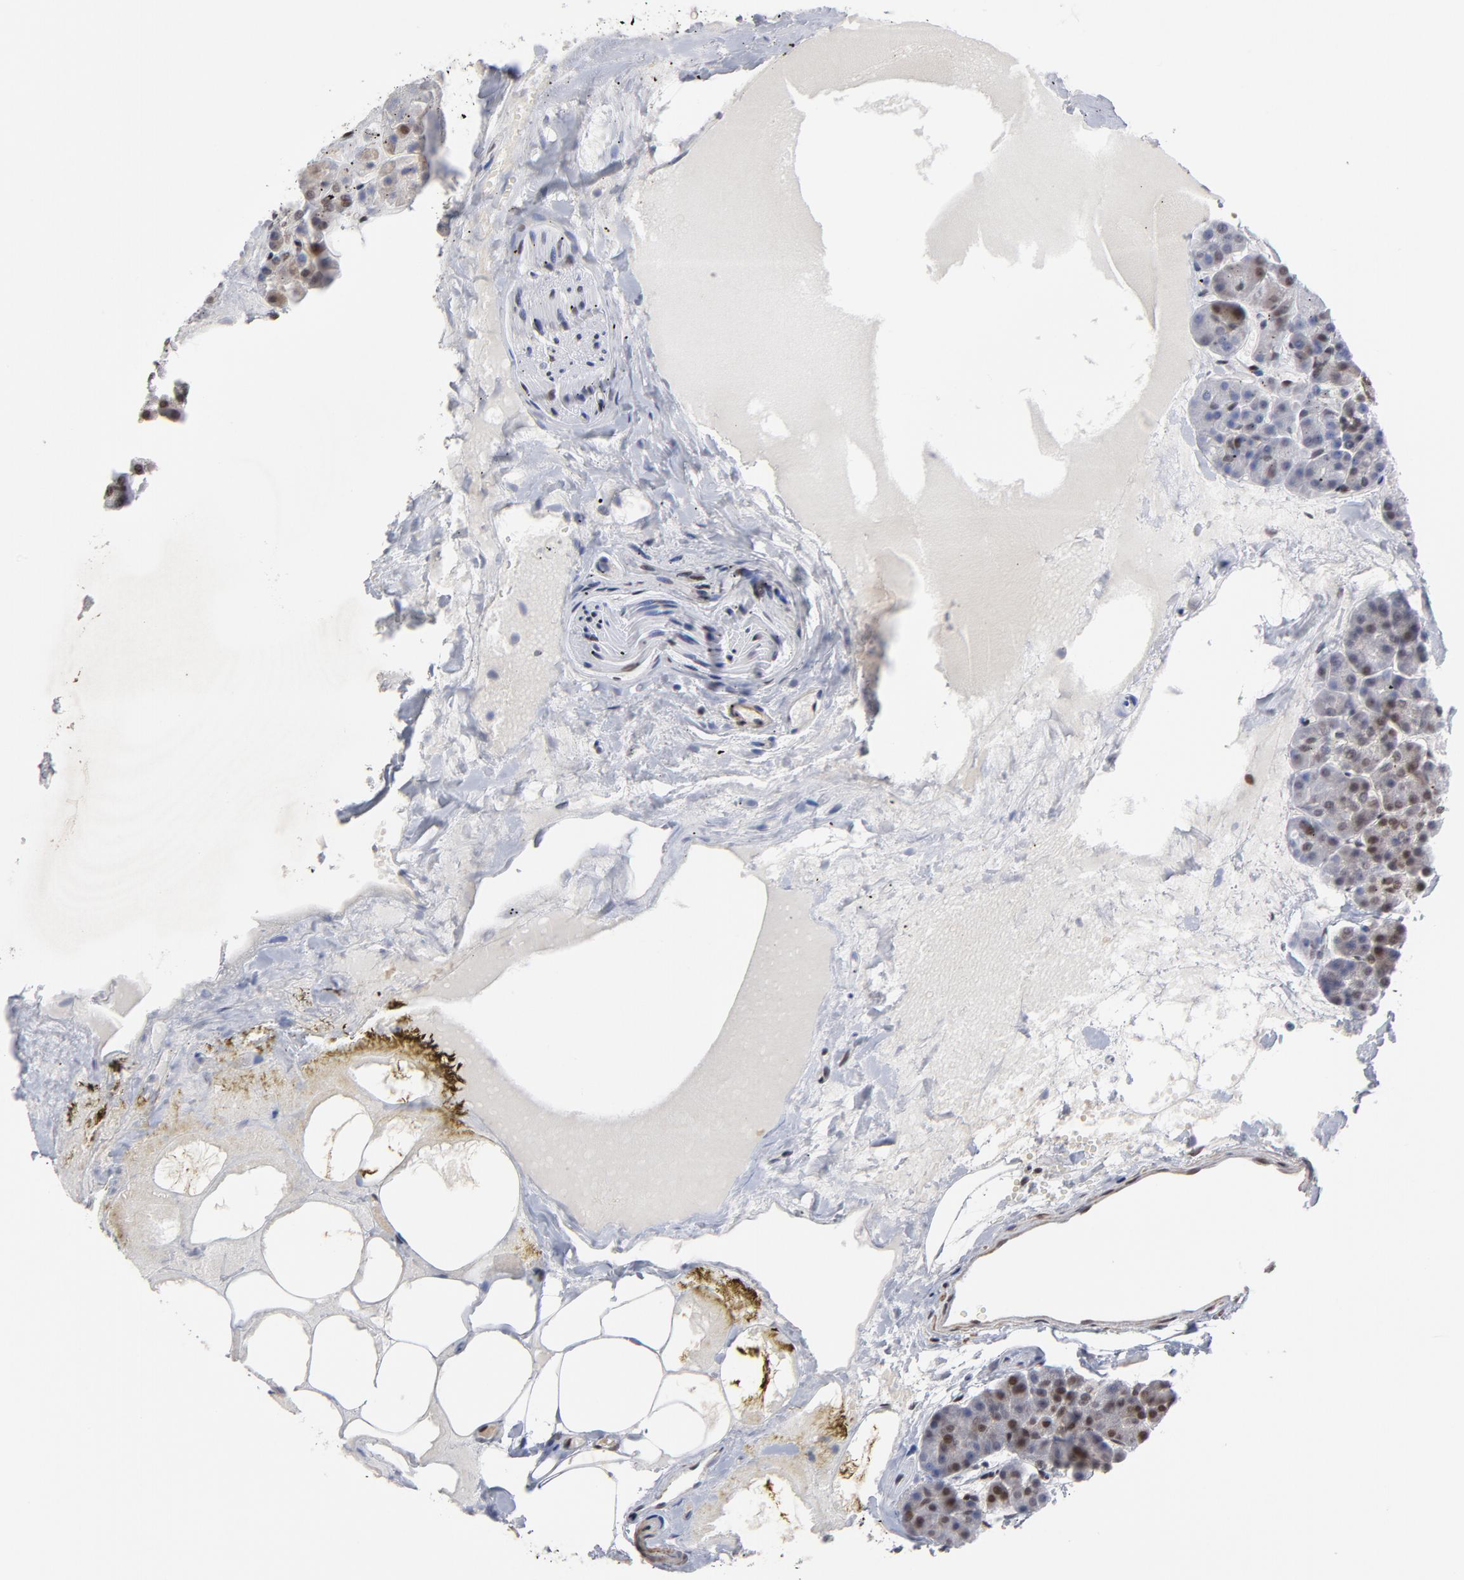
{"staining": {"intensity": "strong", "quantity": ">75%", "location": "nuclear"}, "tissue": "pancreas", "cell_type": "Exocrine glandular cells", "image_type": "normal", "snomed": [{"axis": "morphology", "description": "Normal tissue, NOS"}, {"axis": "topography", "description": "Pancreas"}], "caption": "Immunohistochemistry (IHC) (DAB (3,3'-diaminobenzidine)) staining of benign pancreas shows strong nuclear protein positivity in approximately >75% of exocrine glandular cells.", "gene": "CTCF", "patient": {"sex": "female", "age": 35}}